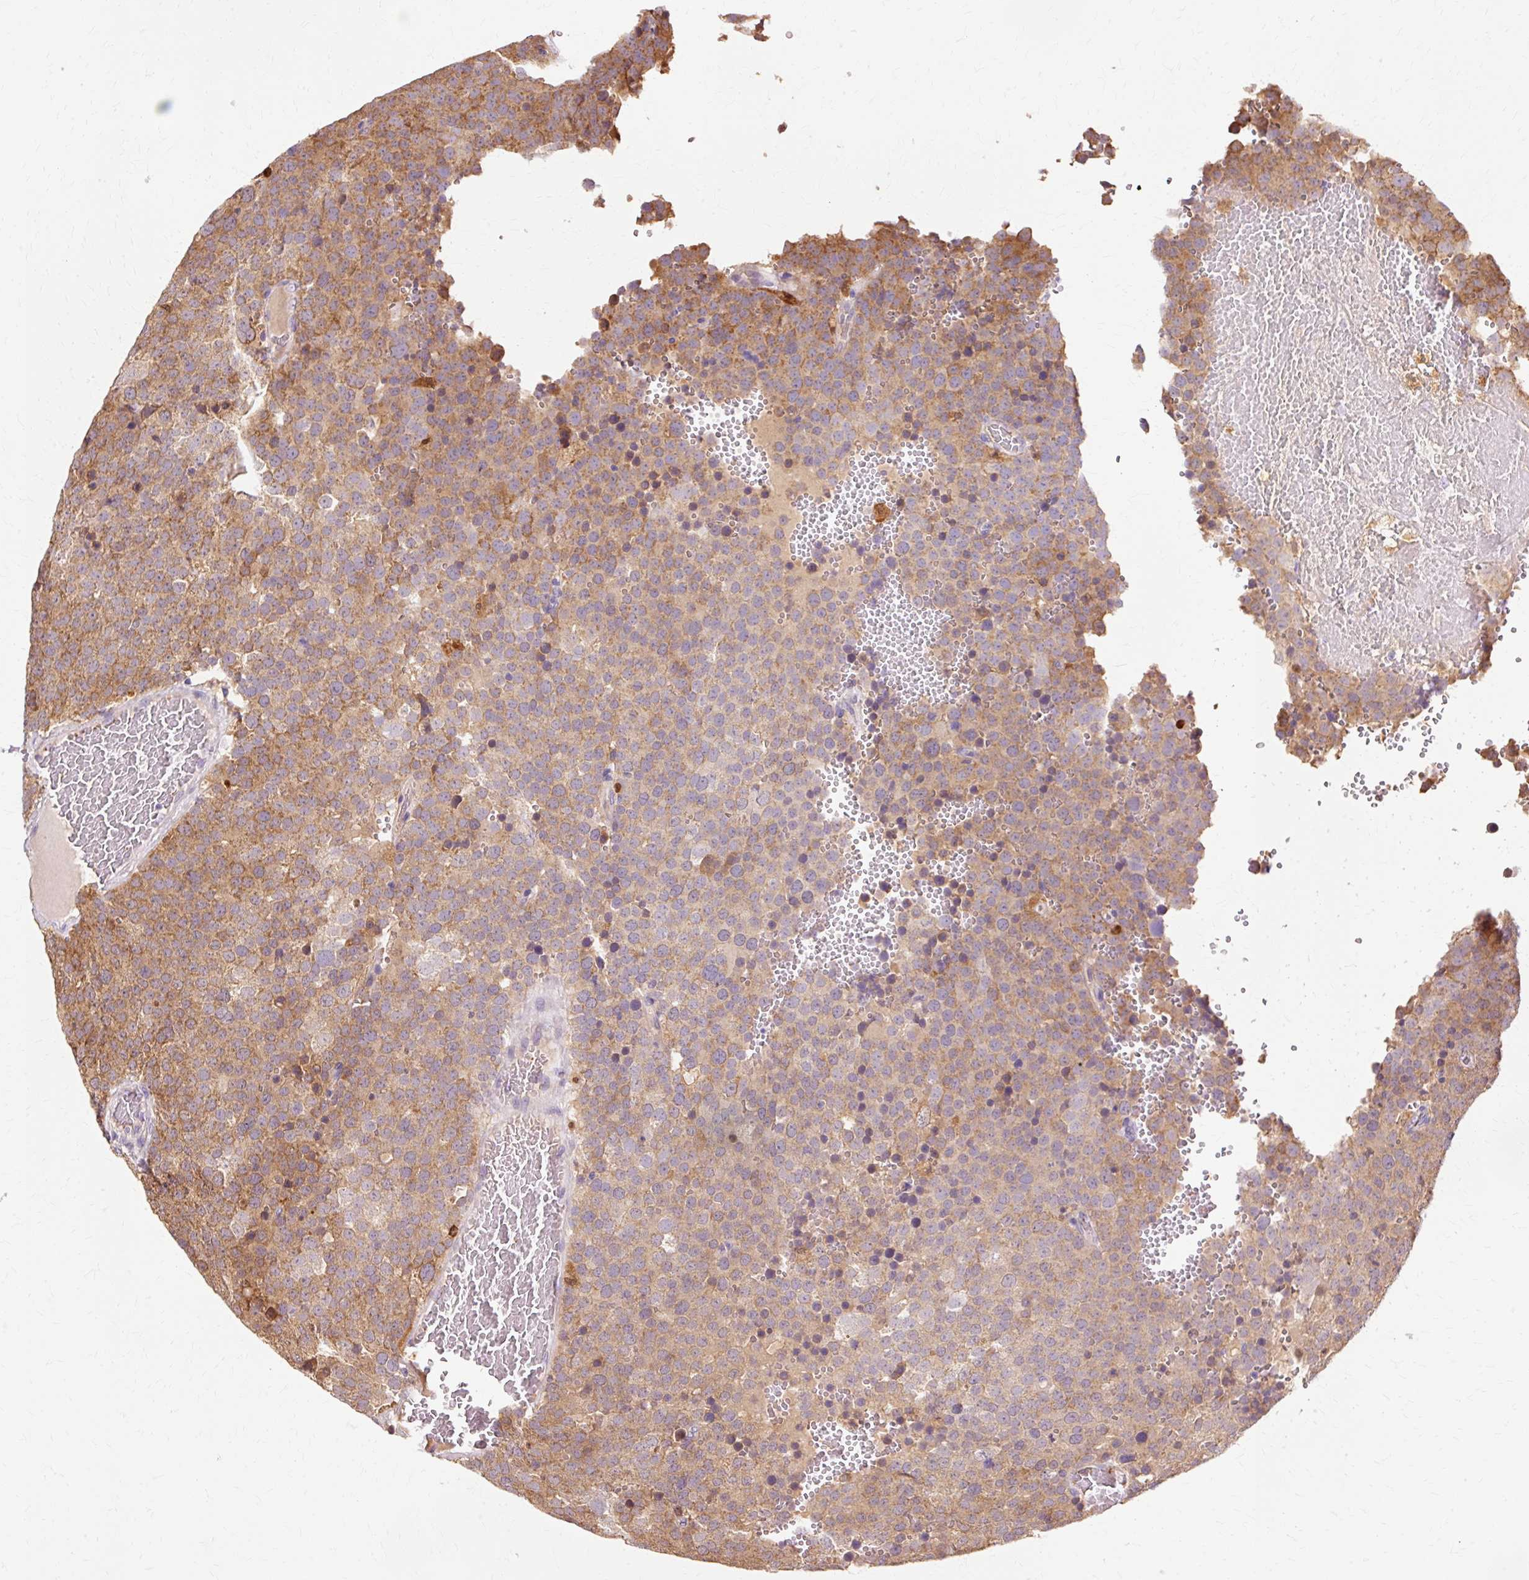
{"staining": {"intensity": "moderate", "quantity": ">75%", "location": "cytoplasmic/membranous"}, "tissue": "testis cancer", "cell_type": "Tumor cells", "image_type": "cancer", "snomed": [{"axis": "morphology", "description": "Seminoma, NOS"}, {"axis": "topography", "description": "Testis"}], "caption": "An image of human testis cancer stained for a protein demonstrates moderate cytoplasmic/membranous brown staining in tumor cells.", "gene": "GPX1", "patient": {"sex": "male", "age": 71}}